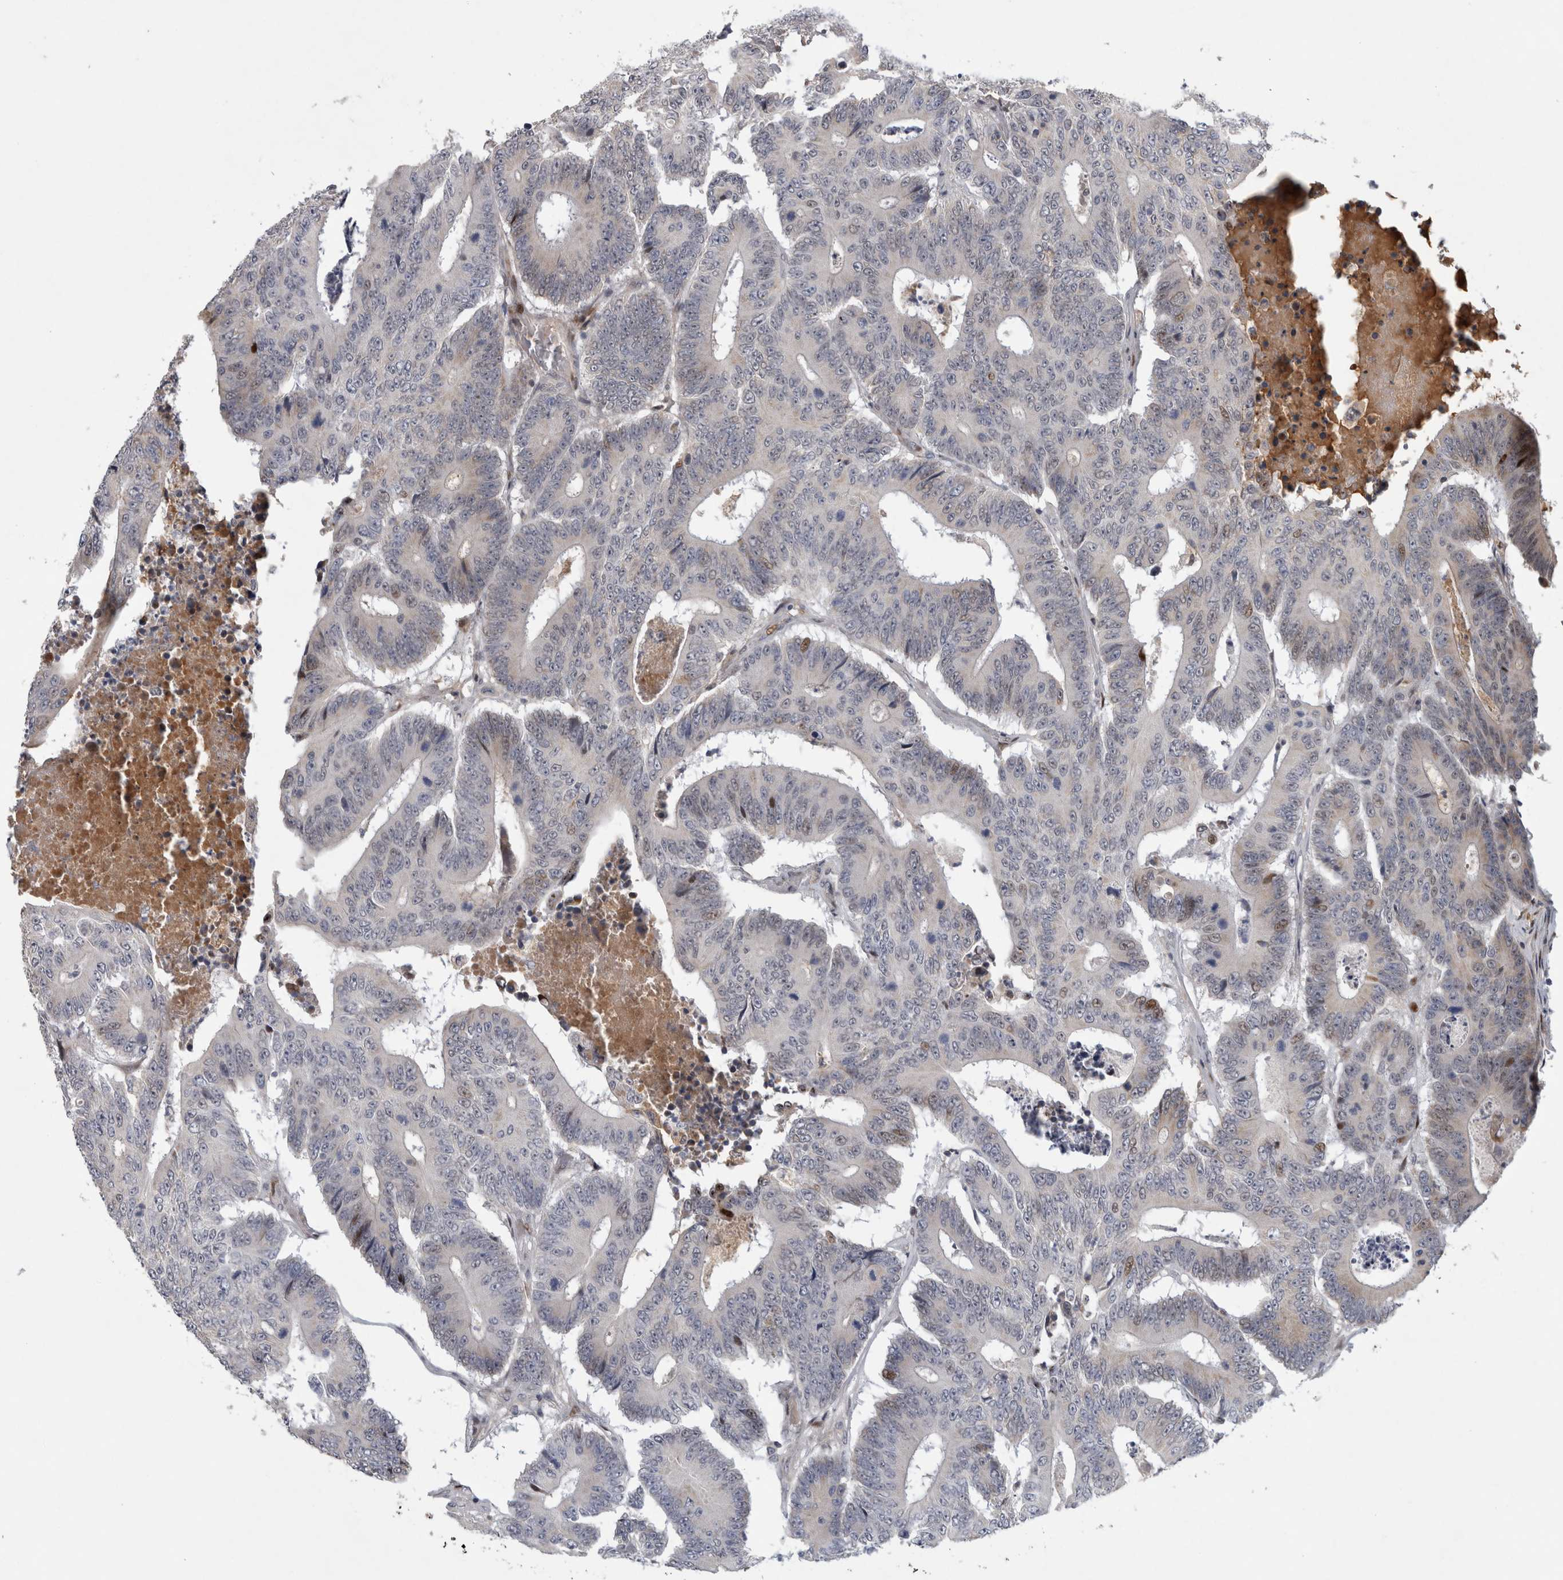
{"staining": {"intensity": "negative", "quantity": "none", "location": "none"}, "tissue": "colorectal cancer", "cell_type": "Tumor cells", "image_type": "cancer", "snomed": [{"axis": "morphology", "description": "Adenocarcinoma, NOS"}, {"axis": "topography", "description": "Colon"}], "caption": "This is an IHC histopathology image of human colorectal adenocarcinoma. There is no positivity in tumor cells.", "gene": "RBM48", "patient": {"sex": "male", "age": 83}}